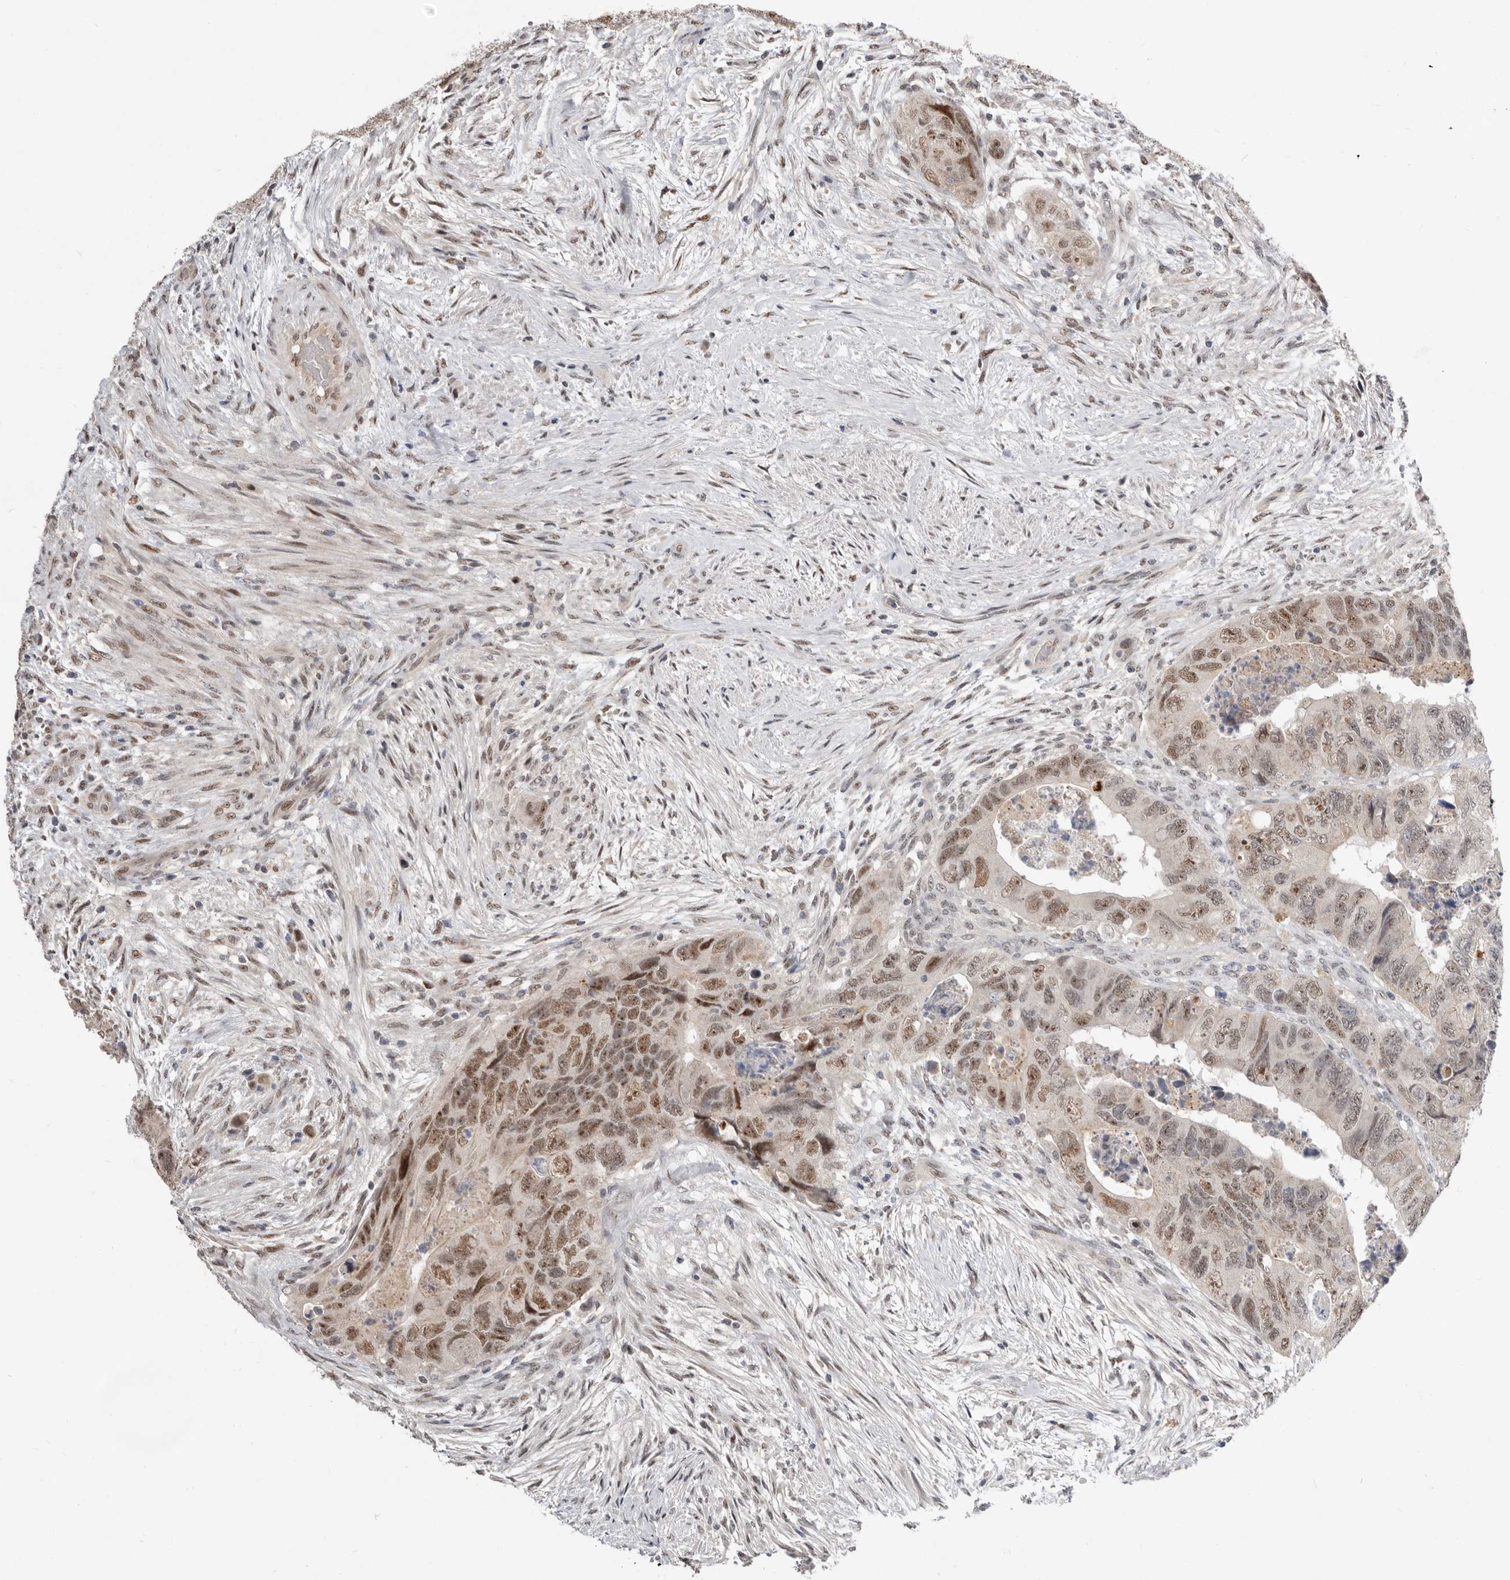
{"staining": {"intensity": "moderate", "quantity": ">75%", "location": "nuclear"}, "tissue": "colorectal cancer", "cell_type": "Tumor cells", "image_type": "cancer", "snomed": [{"axis": "morphology", "description": "Adenocarcinoma, NOS"}, {"axis": "topography", "description": "Rectum"}], "caption": "High-power microscopy captured an immunohistochemistry (IHC) histopathology image of adenocarcinoma (colorectal), revealing moderate nuclear expression in about >75% of tumor cells.", "gene": "BRCA2", "patient": {"sex": "male", "age": 63}}